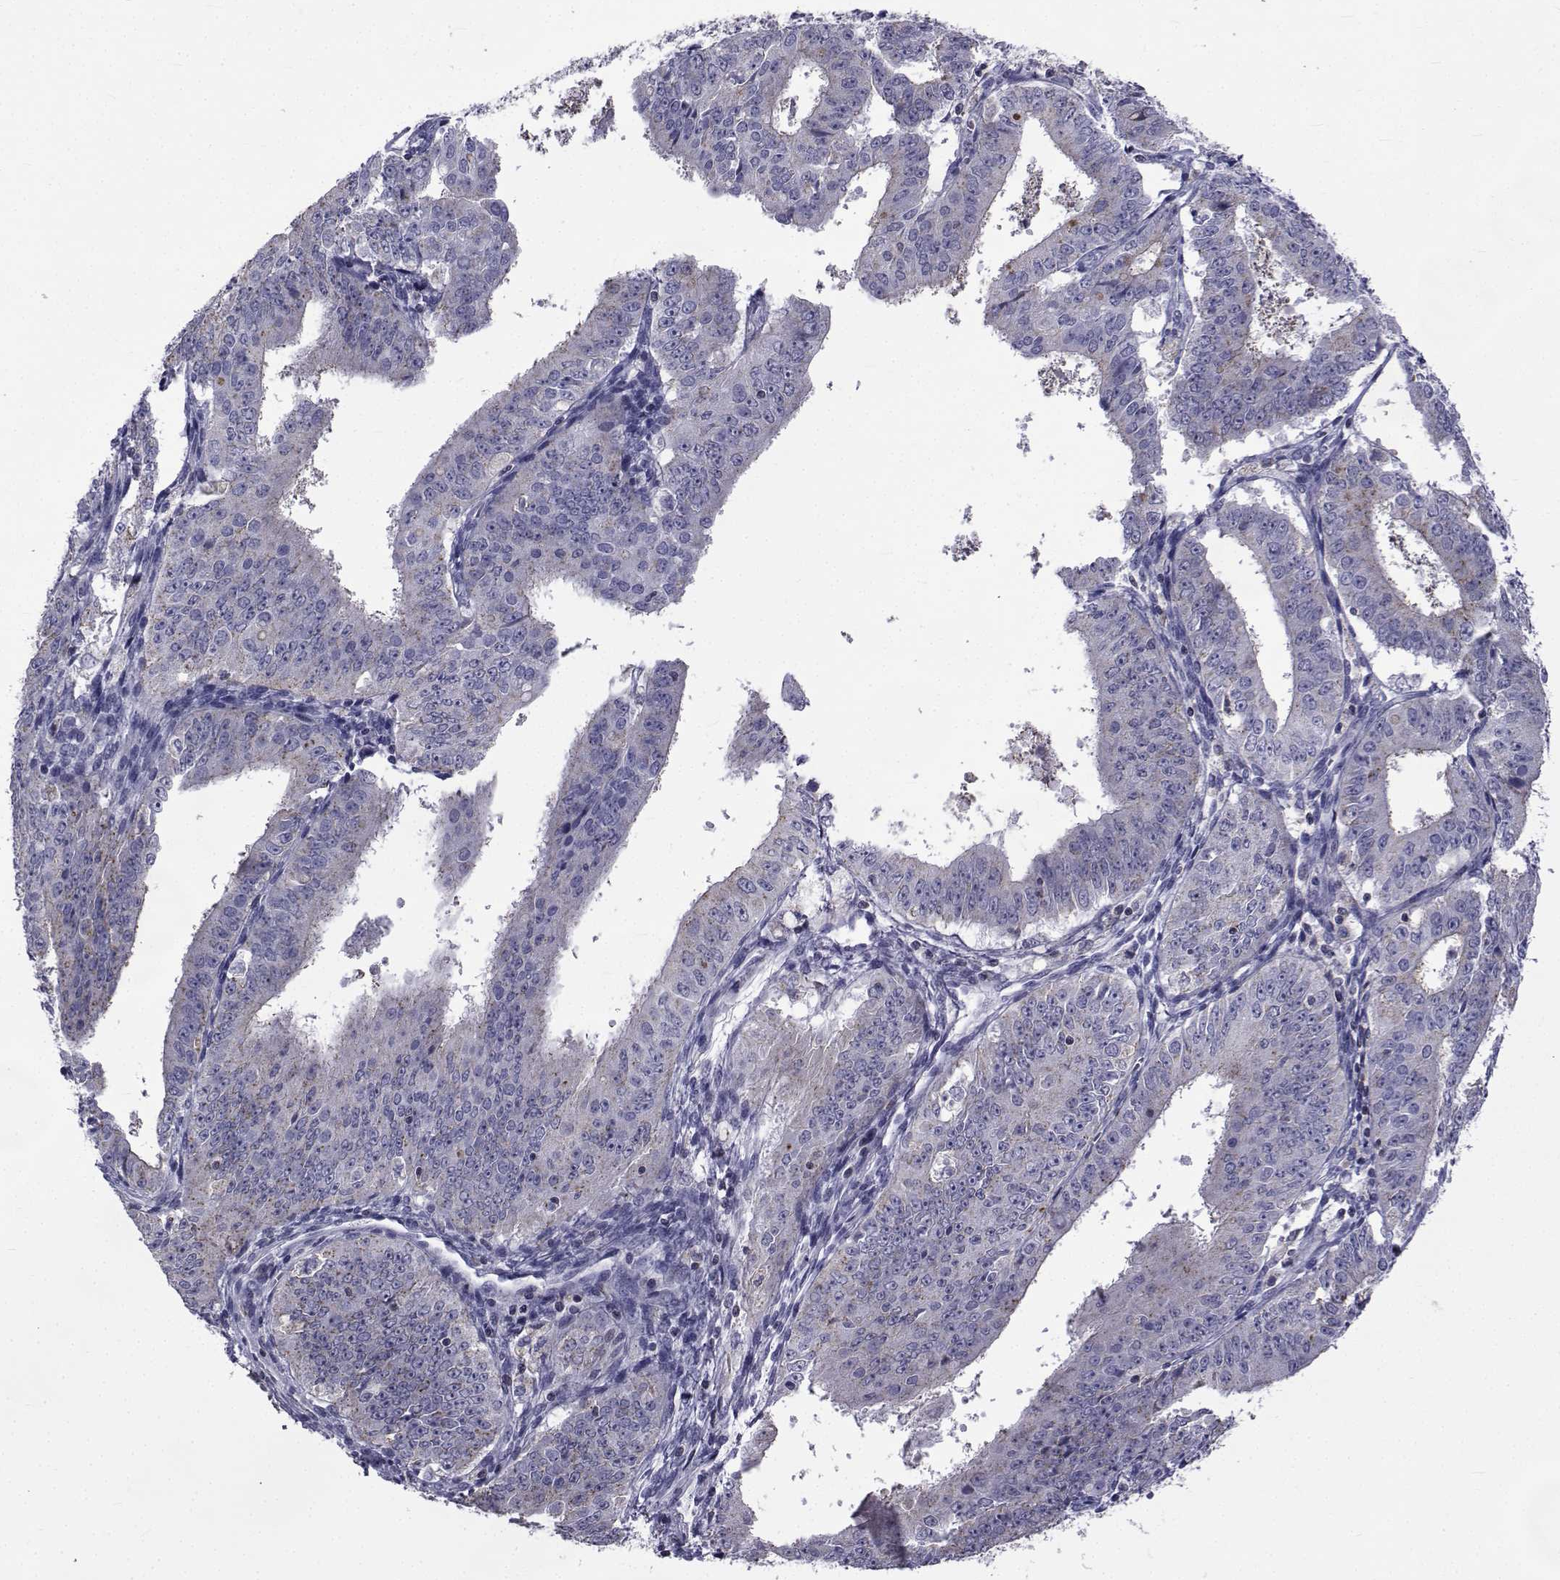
{"staining": {"intensity": "weak", "quantity": "<25%", "location": "cytoplasmic/membranous"}, "tissue": "ovarian cancer", "cell_type": "Tumor cells", "image_type": "cancer", "snomed": [{"axis": "morphology", "description": "Carcinoma, endometroid"}, {"axis": "topography", "description": "Ovary"}], "caption": "A histopathology image of human ovarian endometroid carcinoma is negative for staining in tumor cells.", "gene": "PDE6H", "patient": {"sex": "female", "age": 42}}